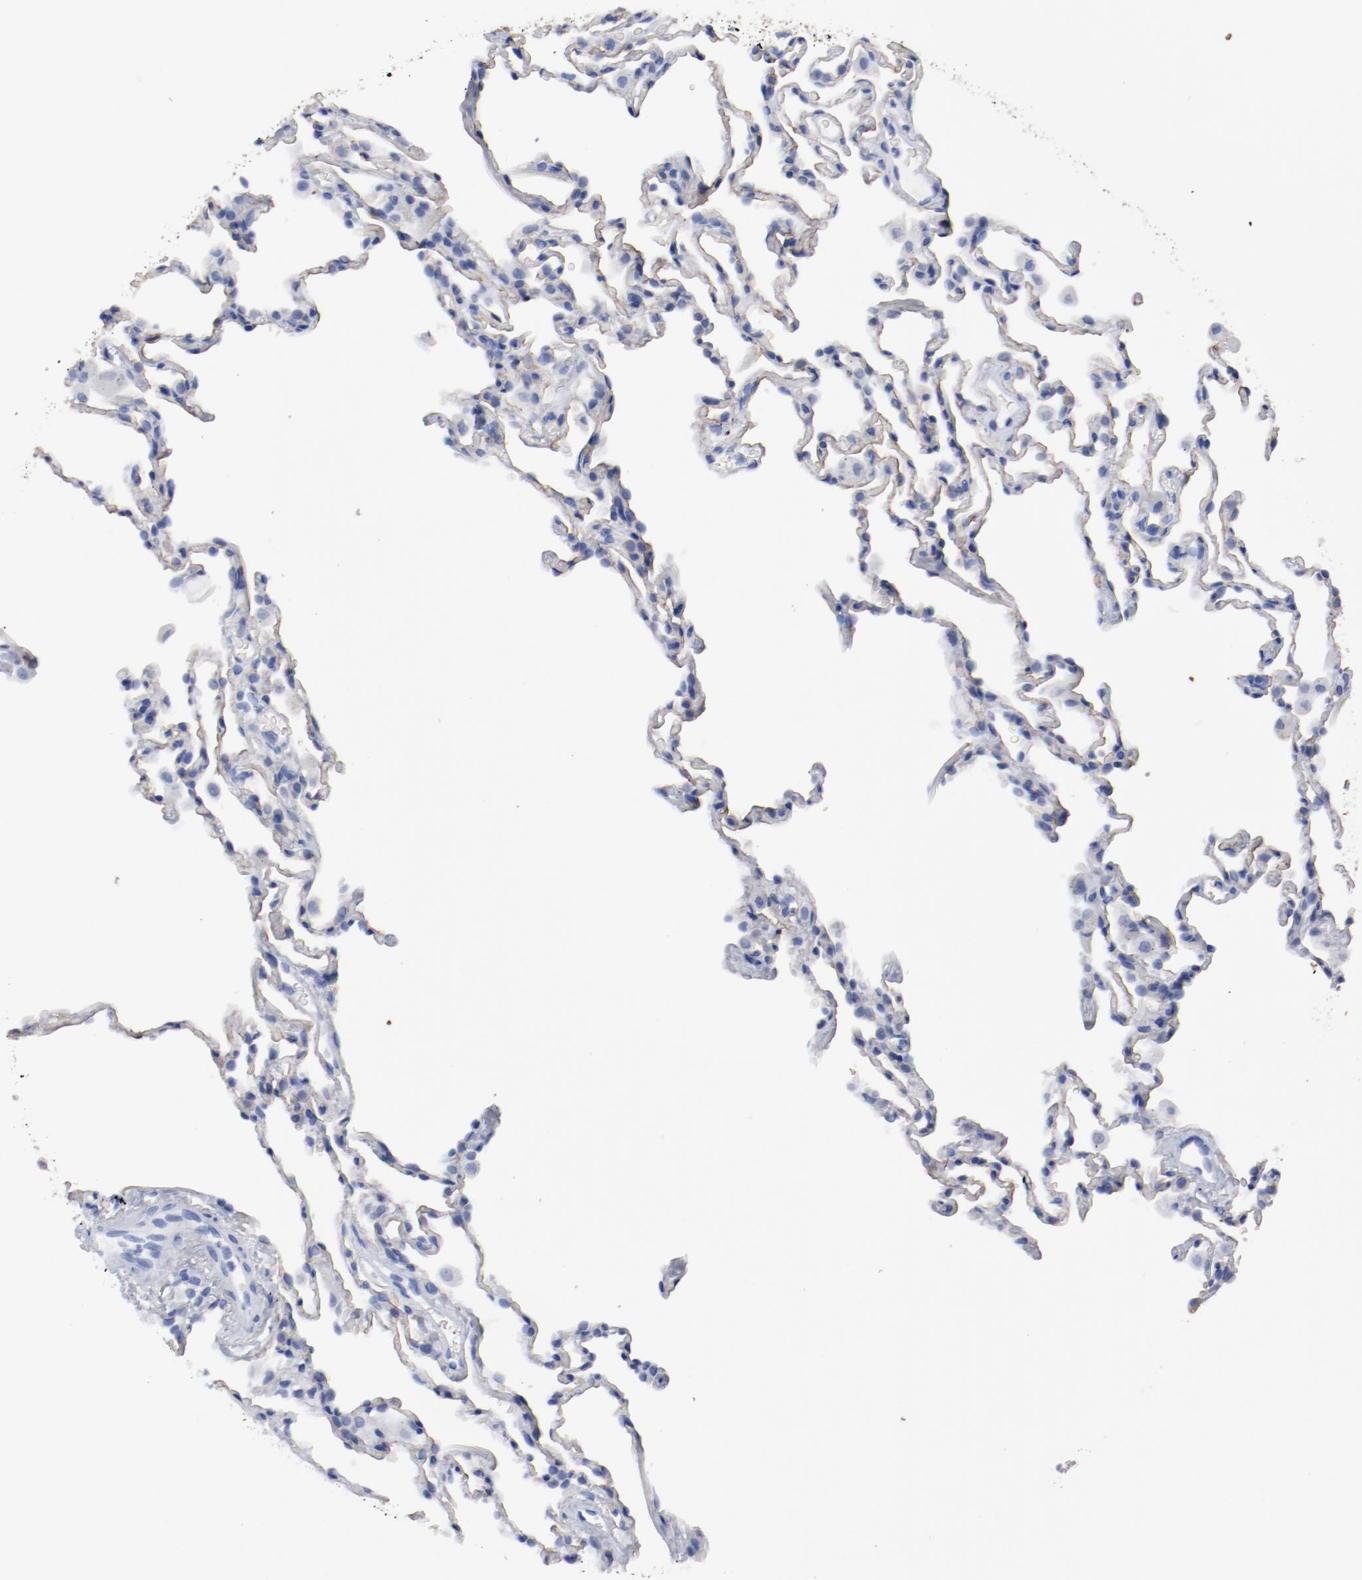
{"staining": {"intensity": "weak", "quantity": ">75%", "location": "cytoplasmic/membranous"}, "tissue": "lung", "cell_type": "Alveolar cells", "image_type": "normal", "snomed": [{"axis": "morphology", "description": "Normal tissue, NOS"}, {"axis": "morphology", "description": "Soft tissue tumor metastatic"}, {"axis": "topography", "description": "Lung"}], "caption": "Brown immunohistochemical staining in unremarkable human lung reveals weak cytoplasmic/membranous positivity in about >75% of alveolar cells.", "gene": "TSPAN6", "patient": {"sex": "male", "age": 59}}